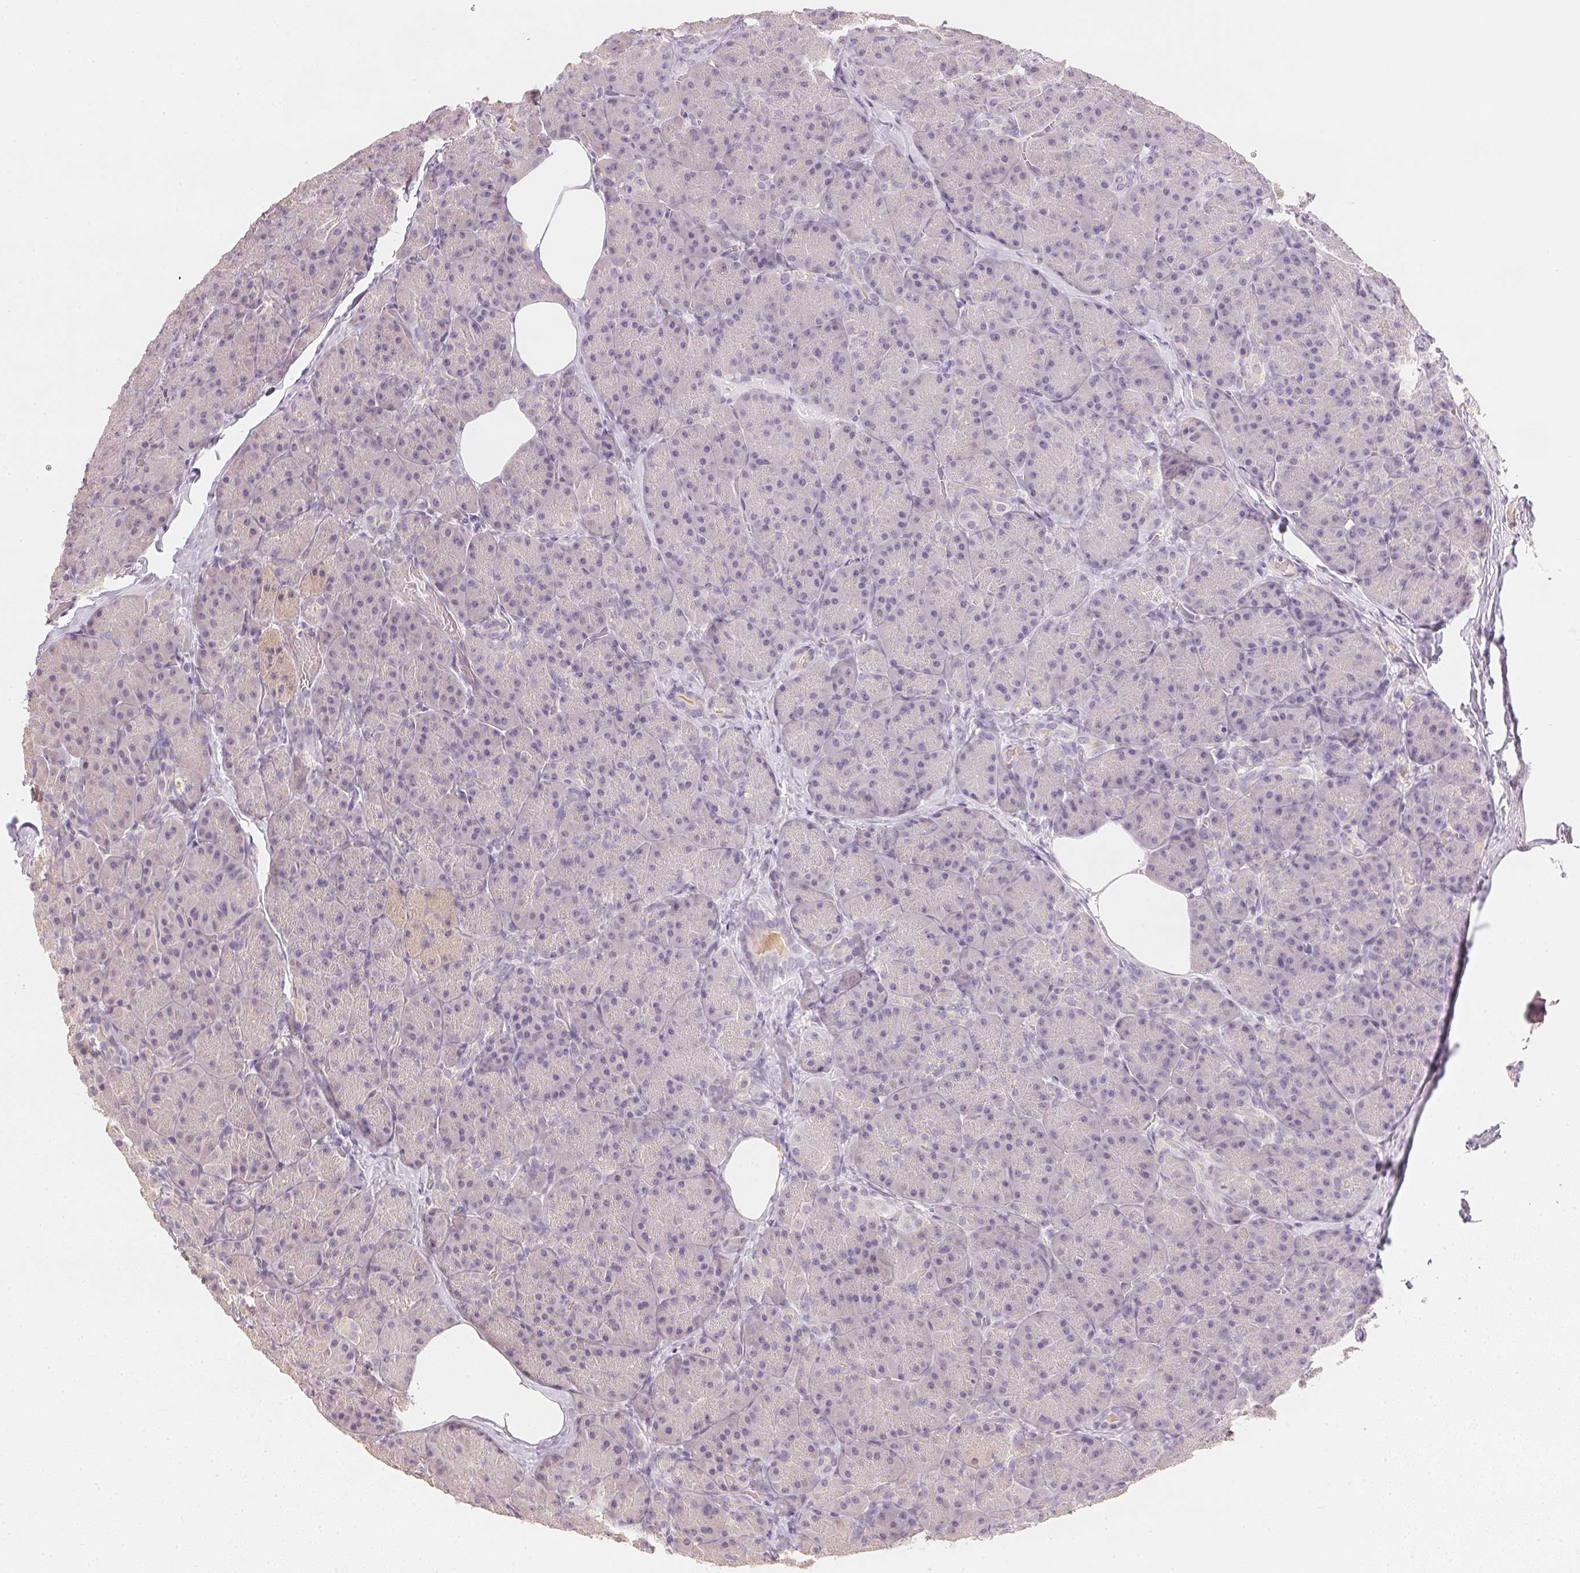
{"staining": {"intensity": "negative", "quantity": "none", "location": "none"}, "tissue": "pancreas", "cell_type": "Exocrine glandular cells", "image_type": "normal", "snomed": [{"axis": "morphology", "description": "Normal tissue, NOS"}, {"axis": "topography", "description": "Pancreas"}], "caption": "There is no significant positivity in exocrine glandular cells of pancreas.", "gene": "DHCR24", "patient": {"sex": "male", "age": 57}}